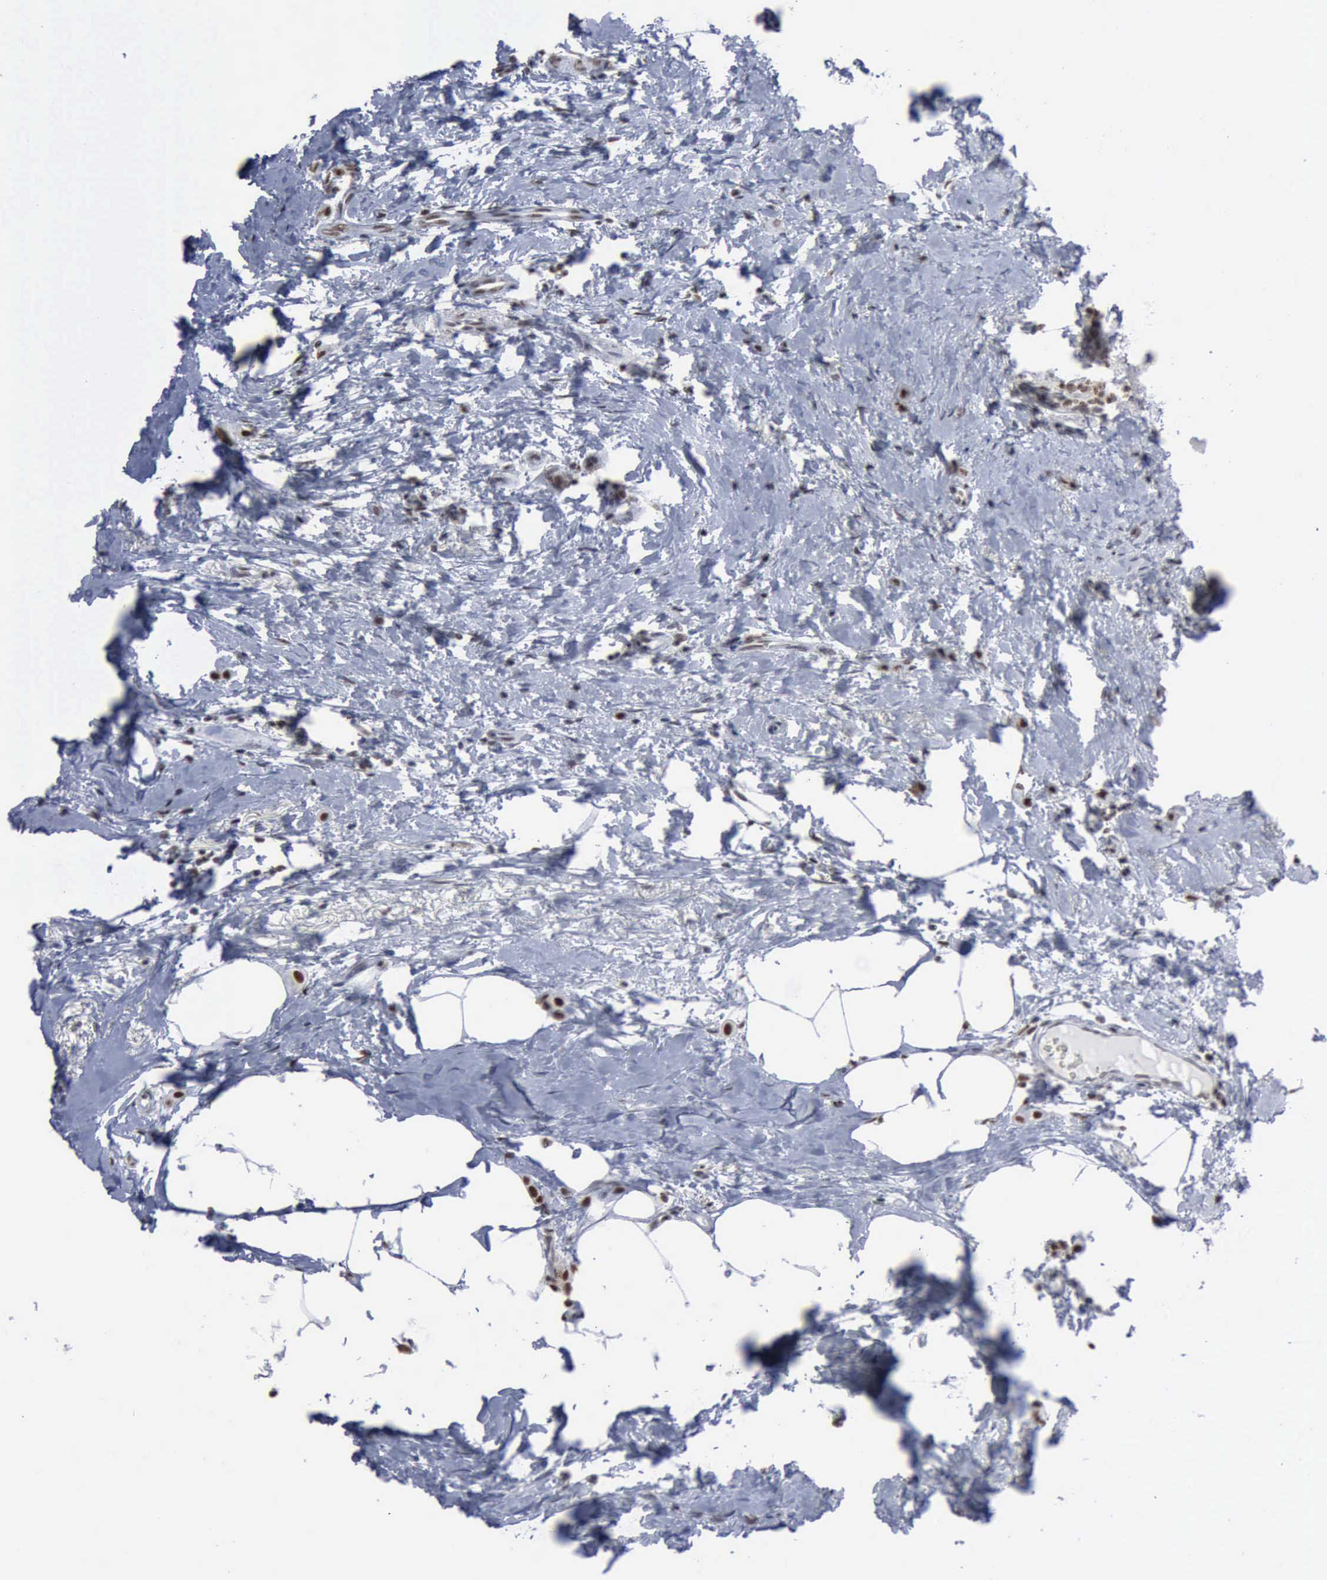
{"staining": {"intensity": "strong", "quantity": ">75%", "location": "nuclear"}, "tissue": "breast cancer", "cell_type": "Tumor cells", "image_type": "cancer", "snomed": [{"axis": "morphology", "description": "Lobular carcinoma"}, {"axis": "topography", "description": "Breast"}], "caption": "An image of human breast cancer (lobular carcinoma) stained for a protein exhibits strong nuclear brown staining in tumor cells.", "gene": "XPA", "patient": {"sex": "female", "age": 55}}